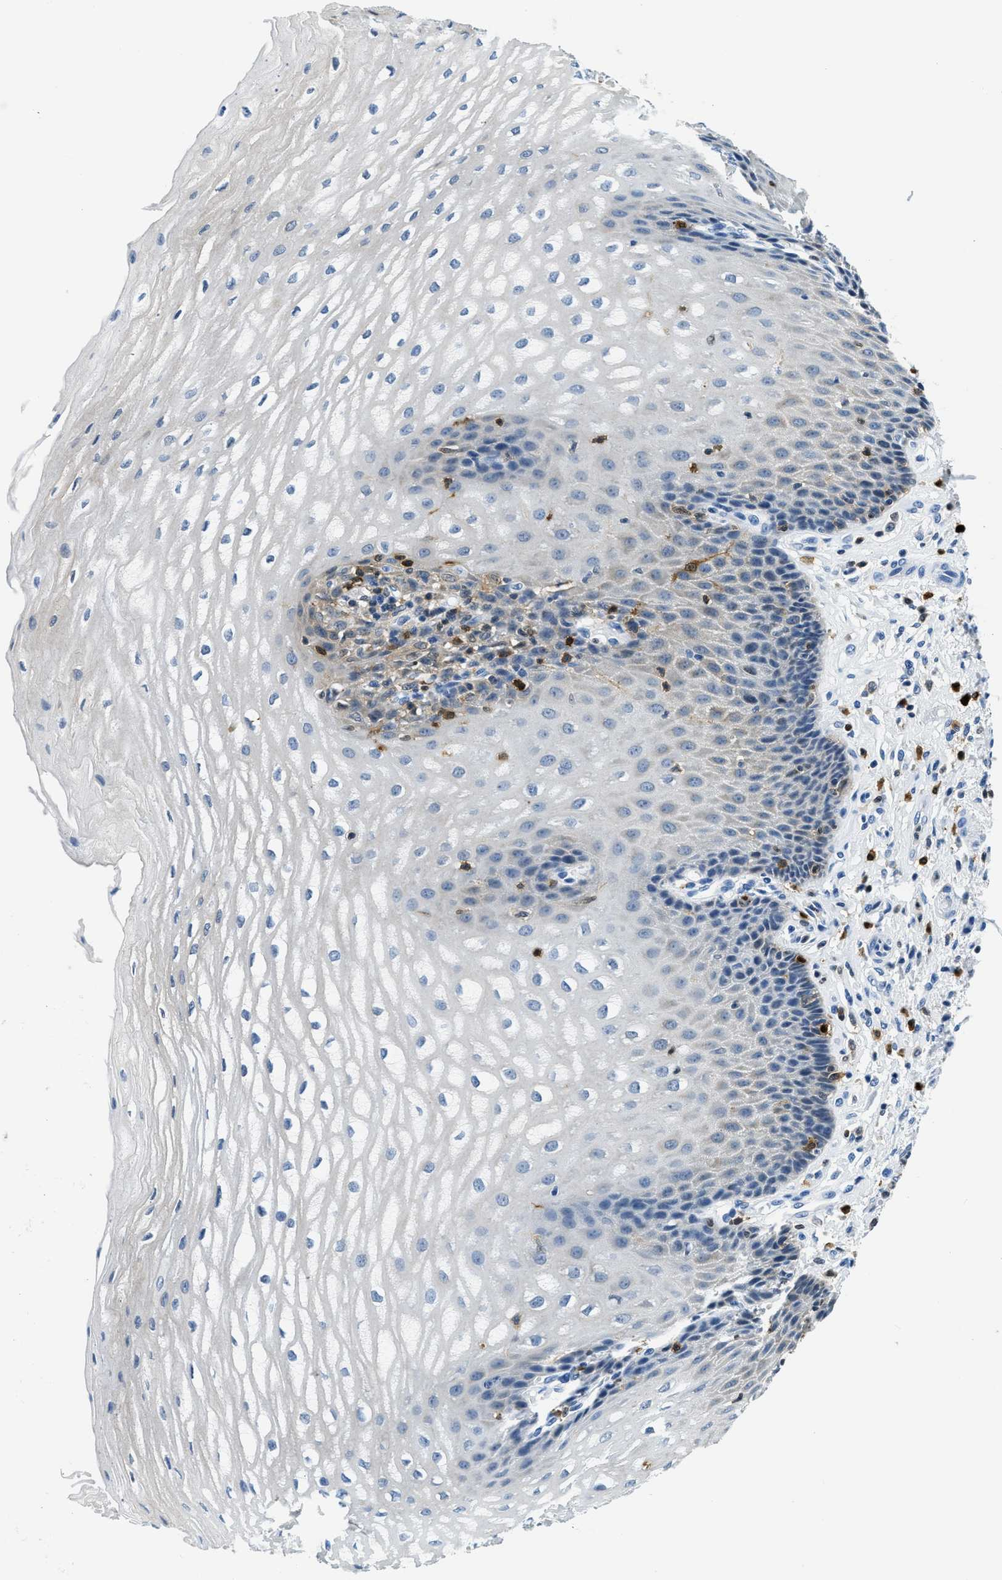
{"staining": {"intensity": "negative", "quantity": "none", "location": "none"}, "tissue": "esophagus", "cell_type": "Squamous epithelial cells", "image_type": "normal", "snomed": [{"axis": "morphology", "description": "Normal tissue, NOS"}, {"axis": "topography", "description": "Esophagus"}], "caption": "This is a histopathology image of IHC staining of normal esophagus, which shows no expression in squamous epithelial cells.", "gene": "CAPG", "patient": {"sex": "male", "age": 54}}